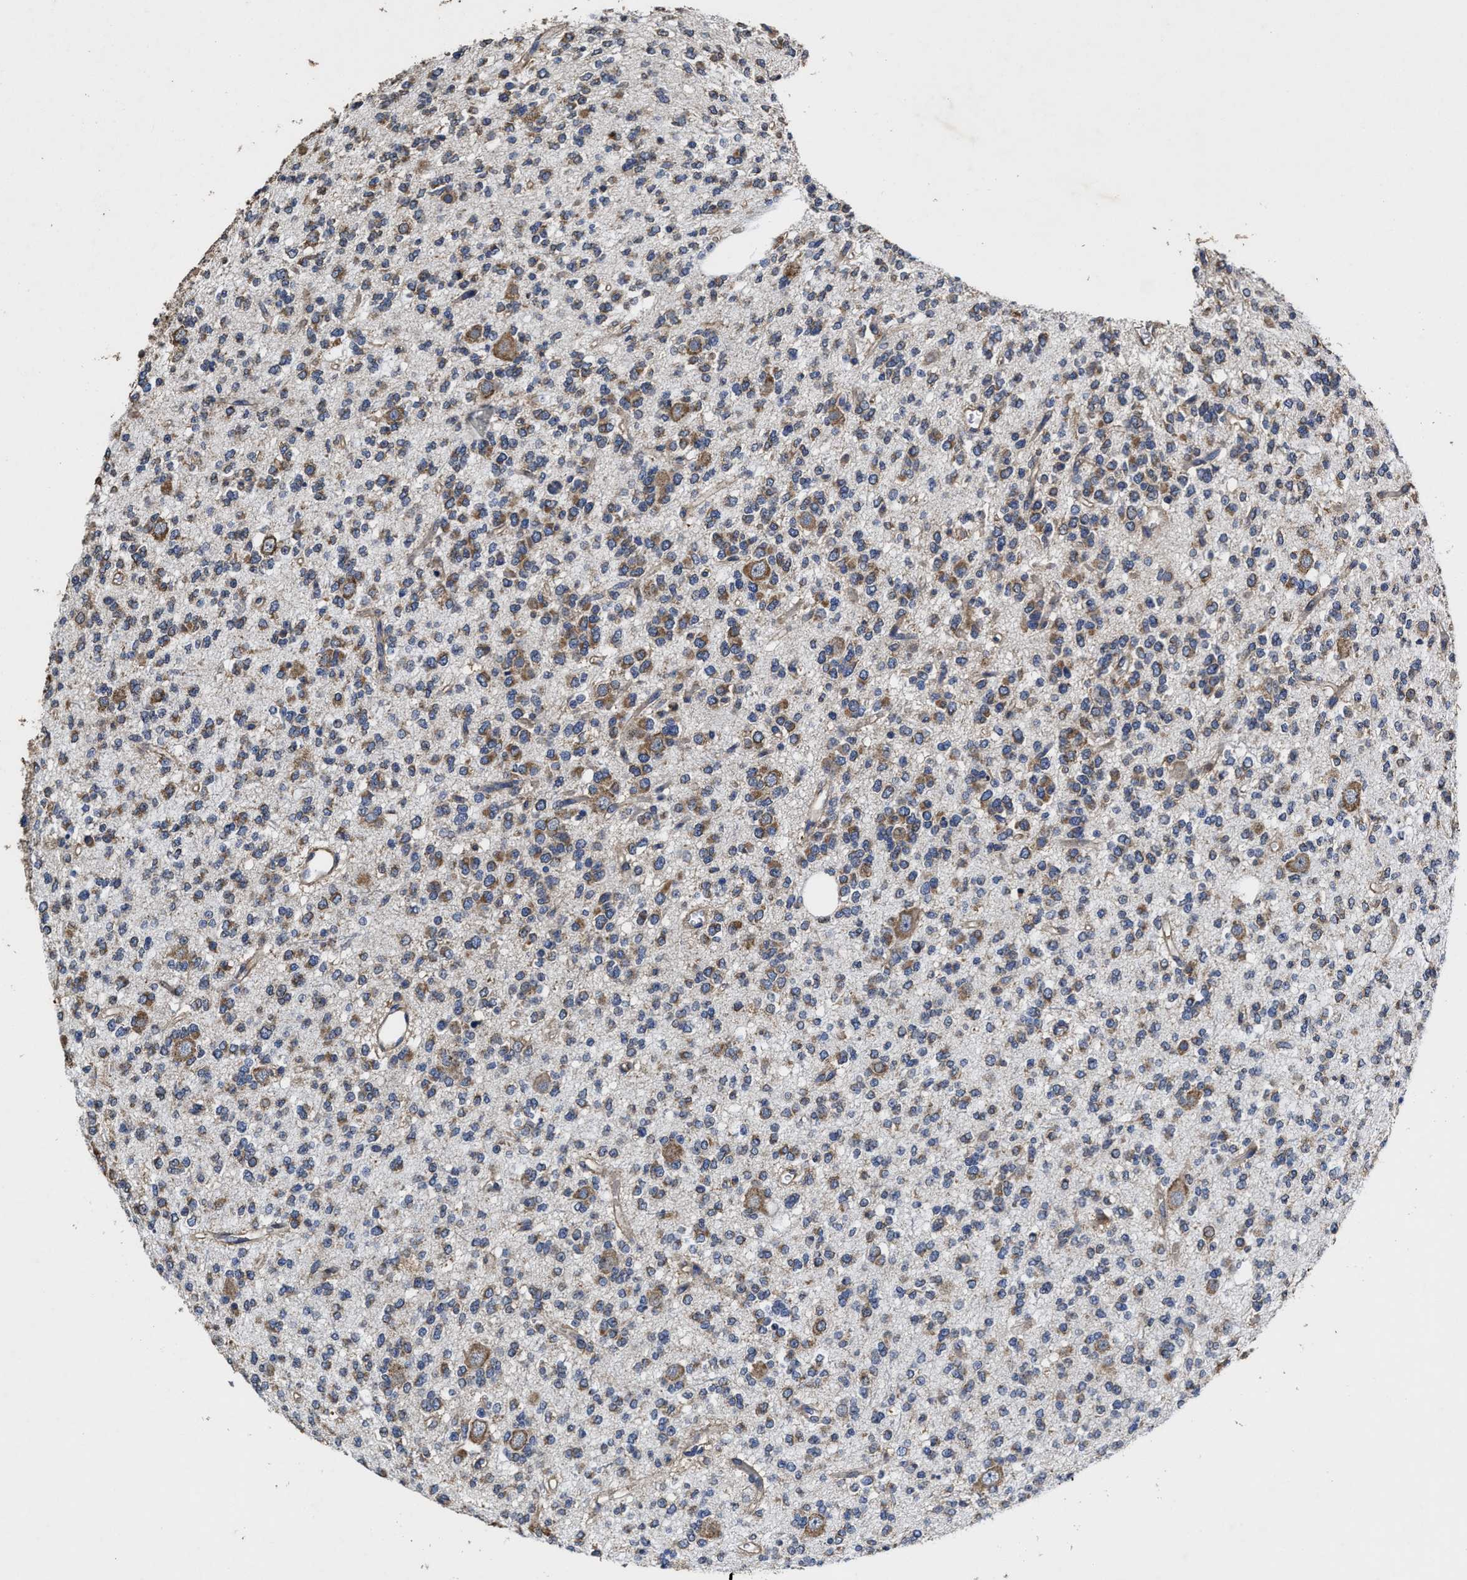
{"staining": {"intensity": "moderate", "quantity": ">75%", "location": "cytoplasmic/membranous"}, "tissue": "glioma", "cell_type": "Tumor cells", "image_type": "cancer", "snomed": [{"axis": "morphology", "description": "Glioma, malignant, Low grade"}, {"axis": "topography", "description": "Brain"}], "caption": "The immunohistochemical stain shows moderate cytoplasmic/membranous expression in tumor cells of glioma tissue. The staining was performed using DAB (3,3'-diaminobenzidine) to visualize the protein expression in brown, while the nuclei were stained in blue with hematoxylin (Magnification: 20x).", "gene": "SFXN4", "patient": {"sex": "male", "age": 38}}